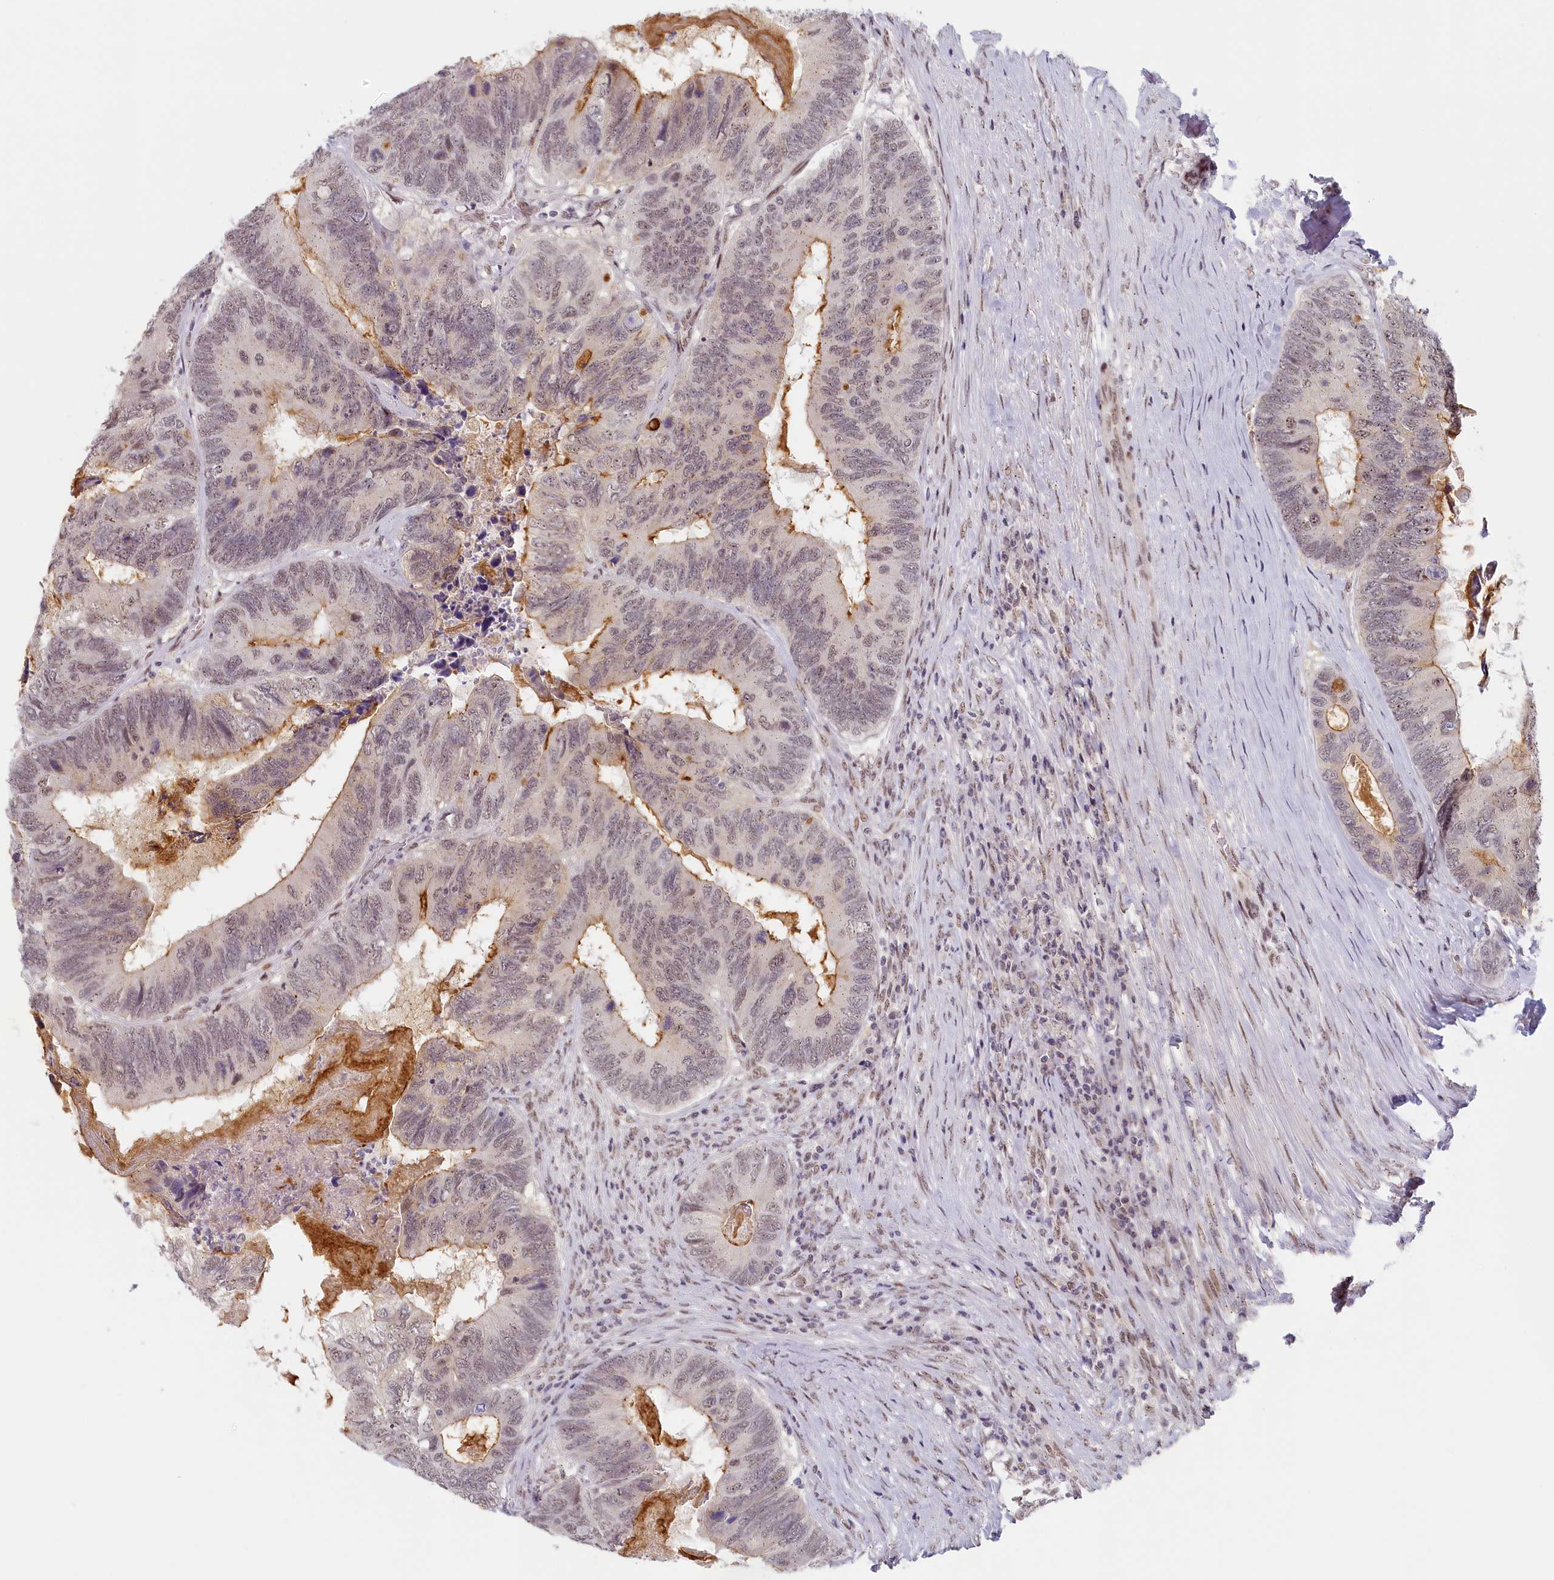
{"staining": {"intensity": "moderate", "quantity": "25%-75%", "location": "cytoplasmic/membranous,nuclear"}, "tissue": "colorectal cancer", "cell_type": "Tumor cells", "image_type": "cancer", "snomed": [{"axis": "morphology", "description": "Adenocarcinoma, NOS"}, {"axis": "topography", "description": "Colon"}], "caption": "This image demonstrates immunohistochemistry (IHC) staining of human colorectal cancer, with medium moderate cytoplasmic/membranous and nuclear staining in approximately 25%-75% of tumor cells.", "gene": "SEC31B", "patient": {"sex": "female", "age": 67}}